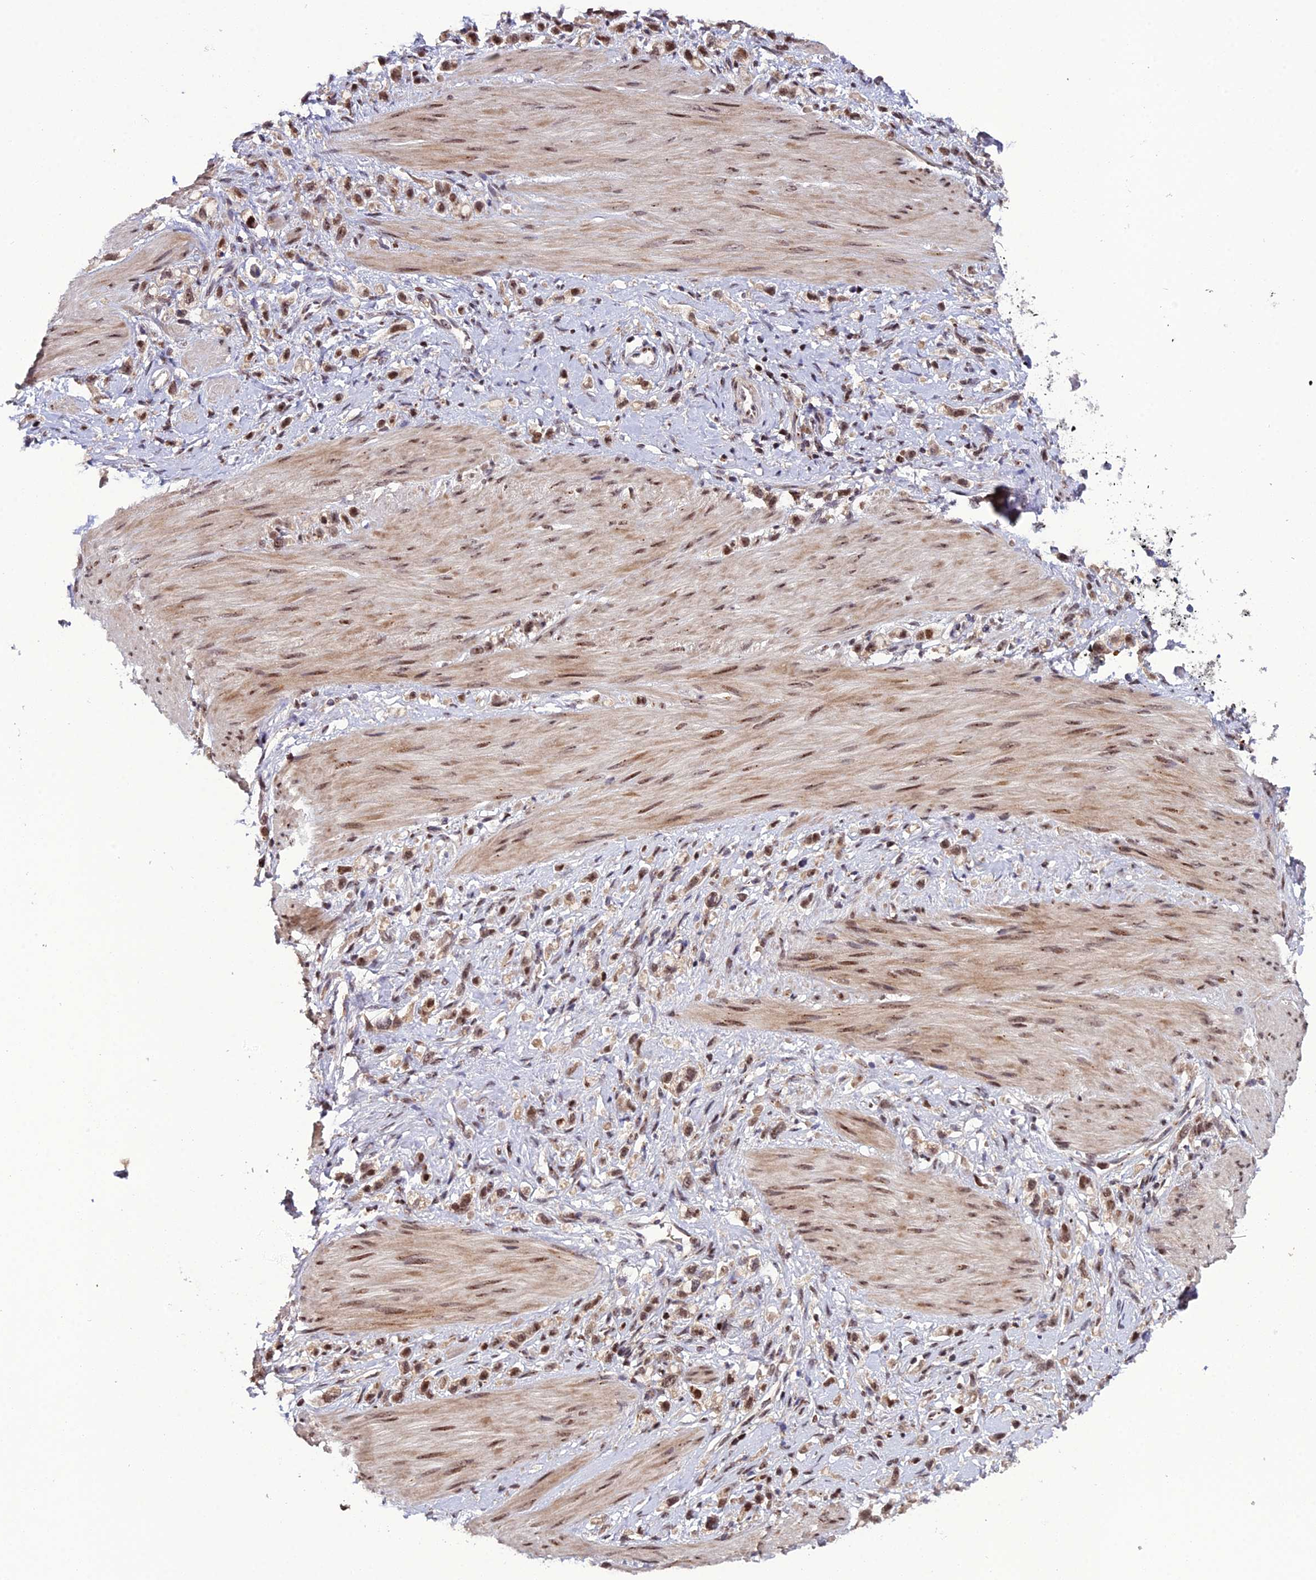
{"staining": {"intensity": "moderate", "quantity": ">75%", "location": "nuclear"}, "tissue": "stomach cancer", "cell_type": "Tumor cells", "image_type": "cancer", "snomed": [{"axis": "morphology", "description": "Adenocarcinoma, NOS"}, {"axis": "topography", "description": "Stomach"}], "caption": "Brown immunohistochemical staining in human adenocarcinoma (stomach) exhibits moderate nuclear positivity in about >75% of tumor cells.", "gene": "ARL2", "patient": {"sex": "female", "age": 65}}